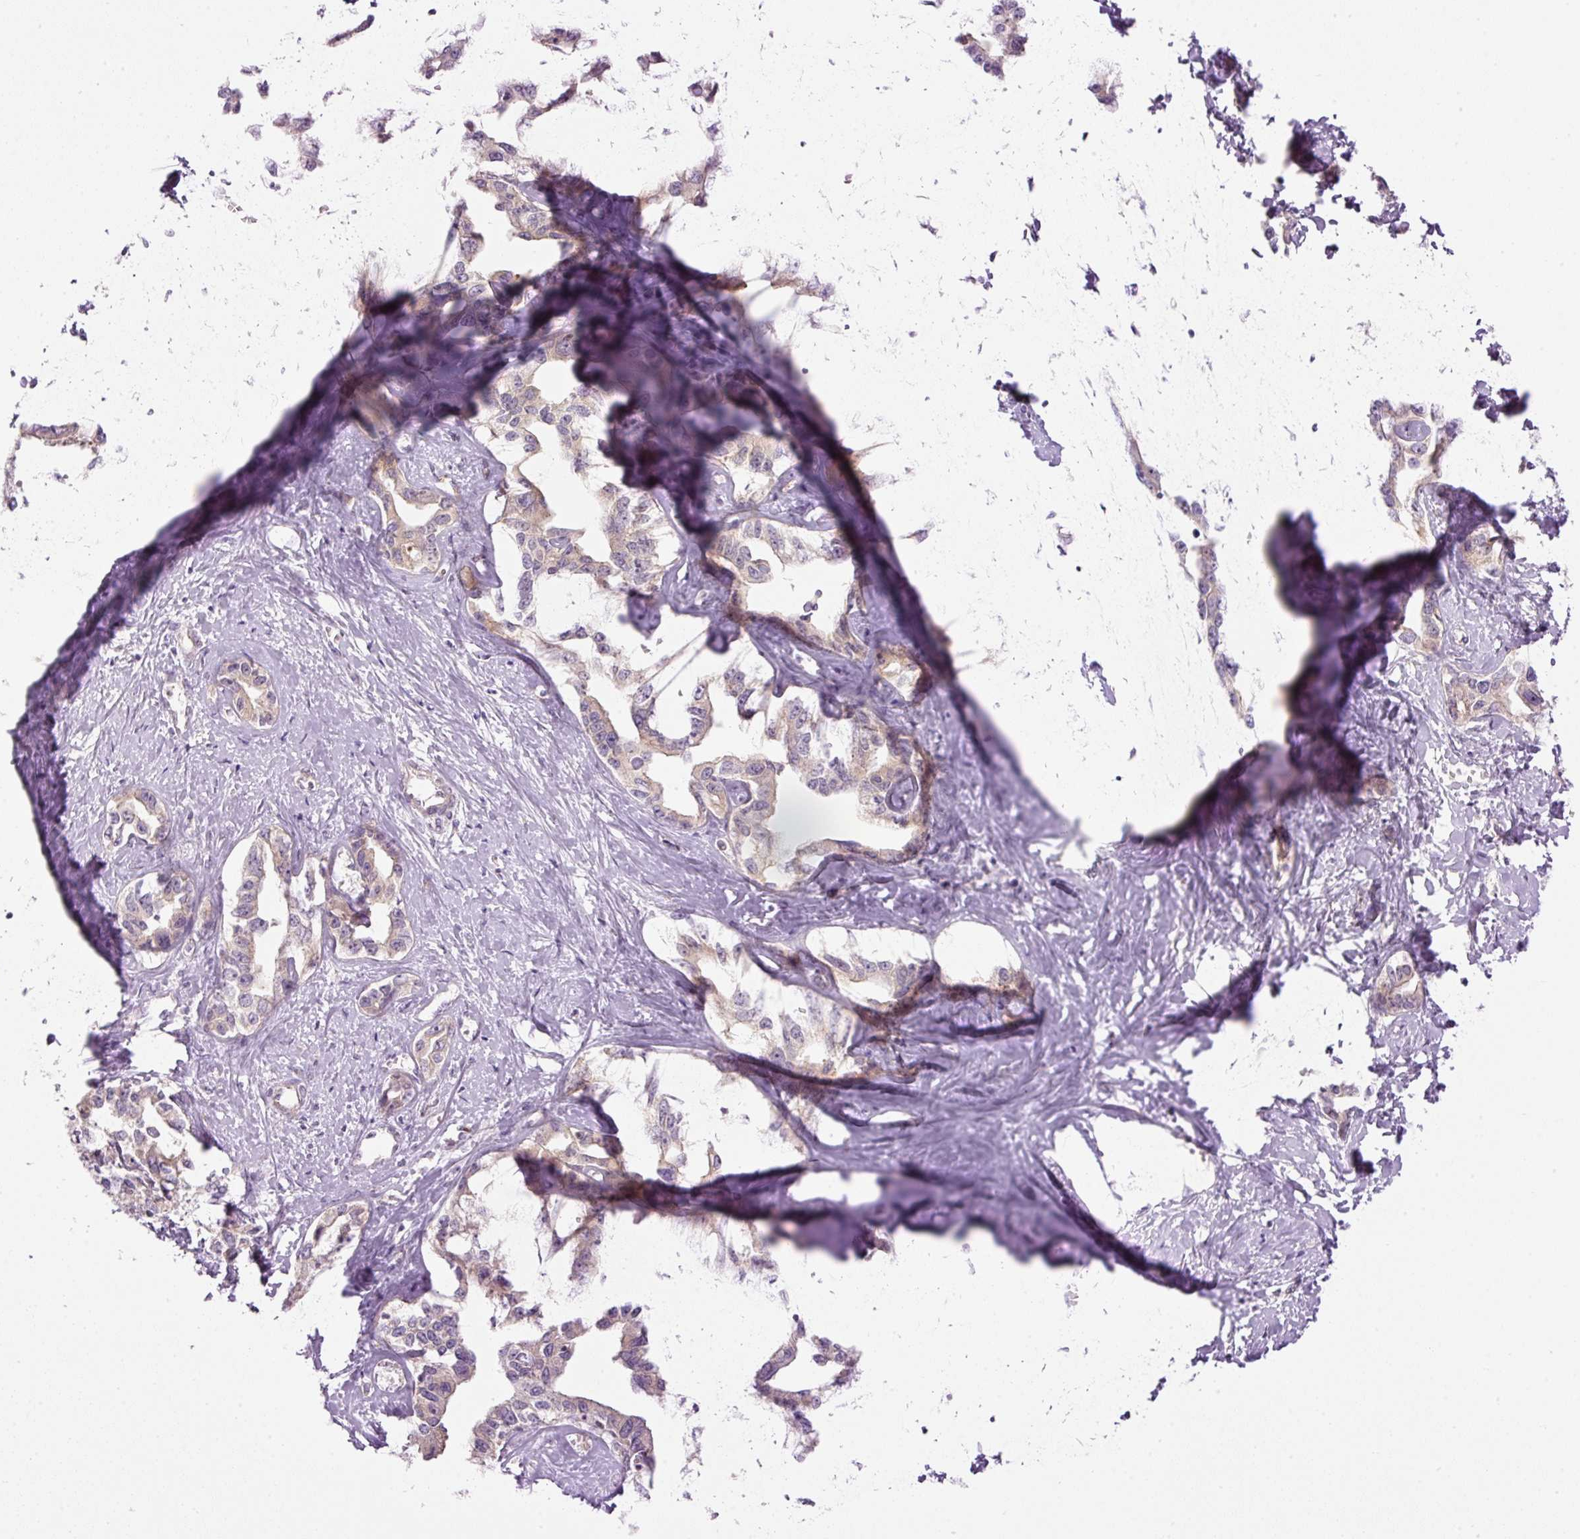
{"staining": {"intensity": "weak", "quantity": "25%-75%", "location": "cytoplasmic/membranous"}, "tissue": "liver cancer", "cell_type": "Tumor cells", "image_type": "cancer", "snomed": [{"axis": "morphology", "description": "Cholangiocarcinoma"}, {"axis": "topography", "description": "Liver"}], "caption": "Immunohistochemistry (DAB) staining of liver cancer shows weak cytoplasmic/membranous protein staining in about 25%-75% of tumor cells. (brown staining indicates protein expression, while blue staining denotes nuclei).", "gene": "MZT2B", "patient": {"sex": "male", "age": 59}}